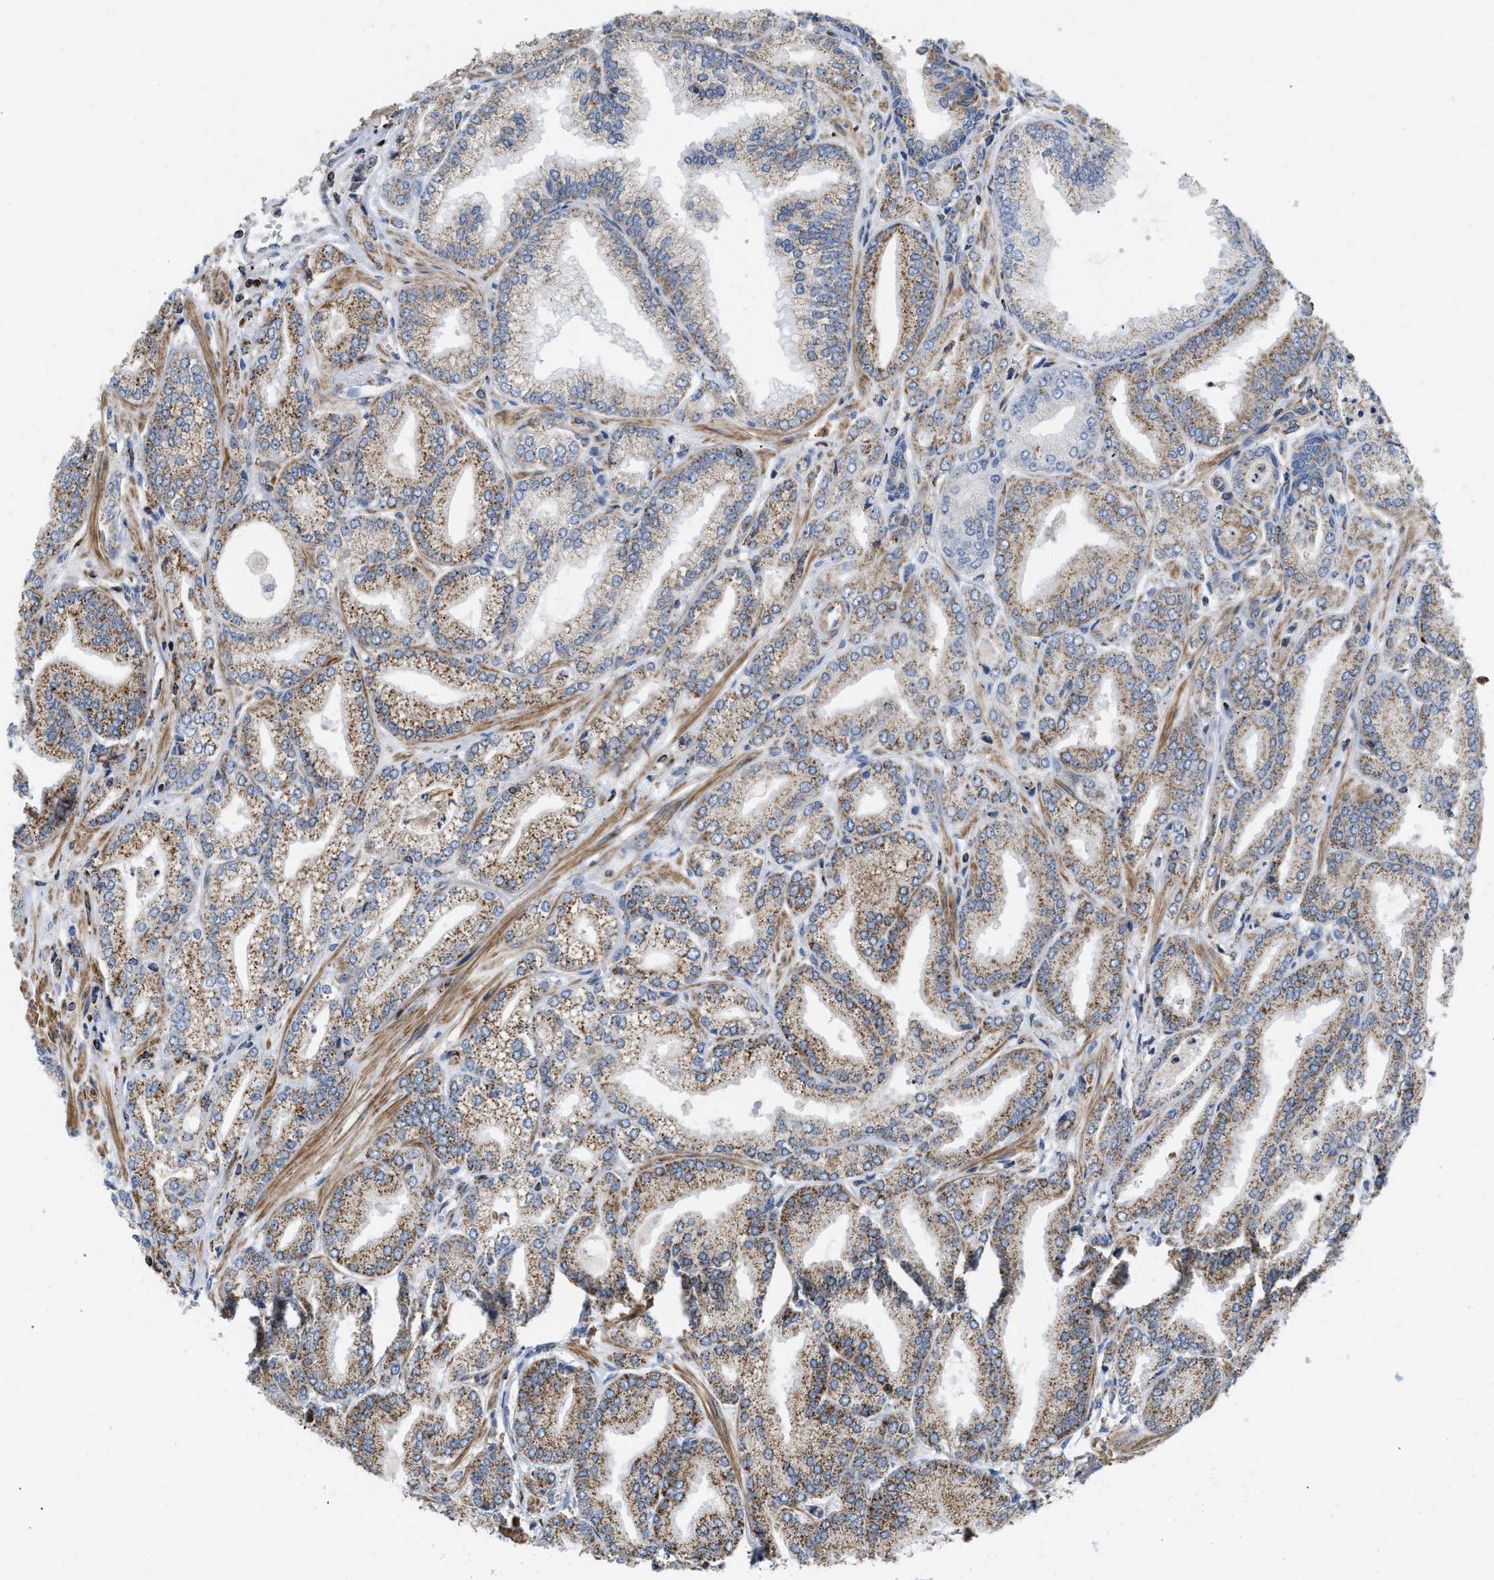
{"staining": {"intensity": "moderate", "quantity": ">75%", "location": "cytoplasmic/membranous"}, "tissue": "prostate cancer", "cell_type": "Tumor cells", "image_type": "cancer", "snomed": [{"axis": "morphology", "description": "Adenocarcinoma, Low grade"}, {"axis": "topography", "description": "Prostate"}], "caption": "Protein staining shows moderate cytoplasmic/membranous positivity in approximately >75% of tumor cells in low-grade adenocarcinoma (prostate).", "gene": "GRB10", "patient": {"sex": "male", "age": 52}}